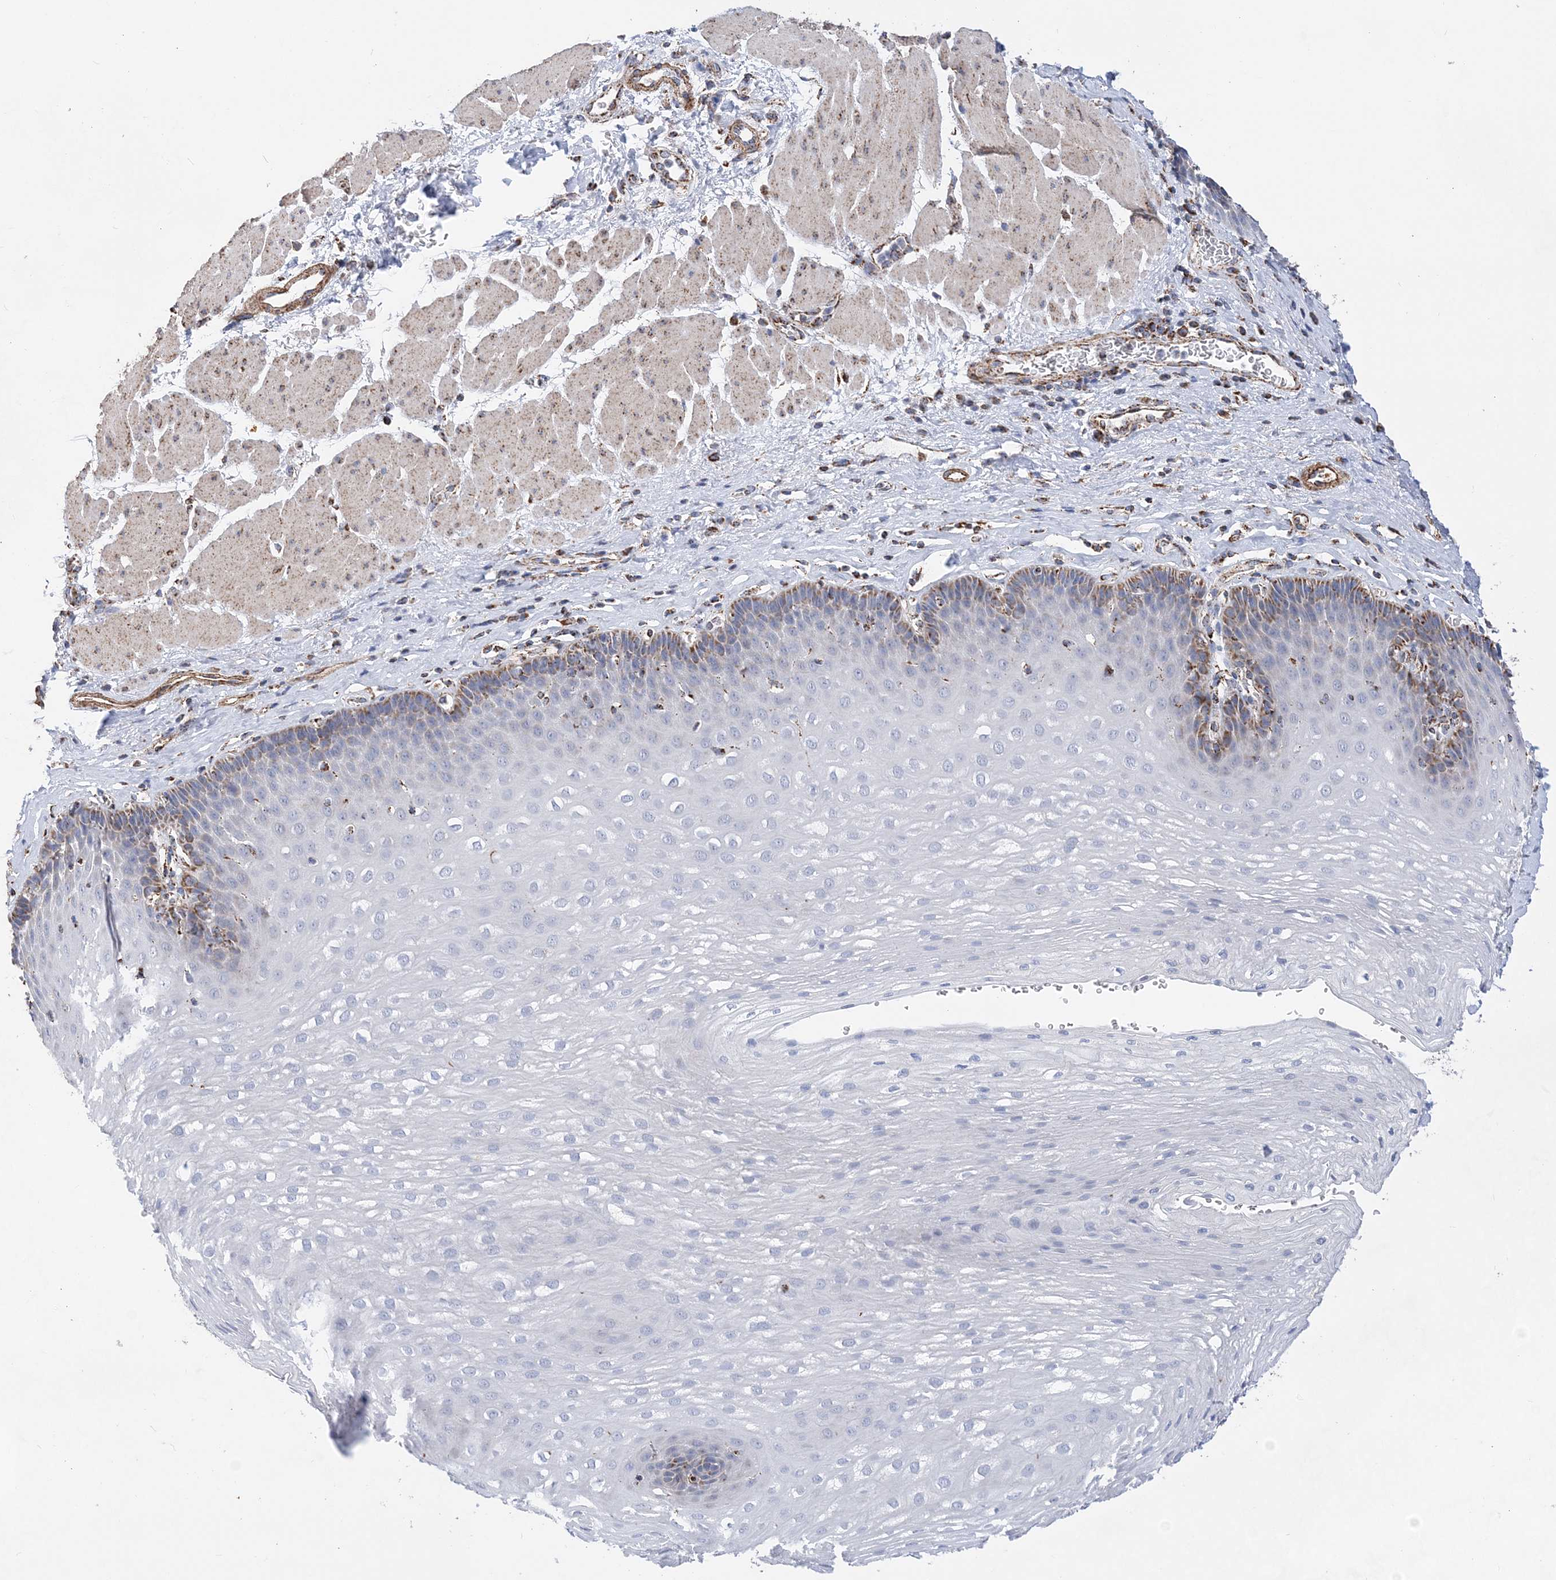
{"staining": {"intensity": "moderate", "quantity": "<25%", "location": "cytoplasmic/membranous"}, "tissue": "esophagus", "cell_type": "Squamous epithelial cells", "image_type": "normal", "snomed": [{"axis": "morphology", "description": "Normal tissue, NOS"}, {"axis": "topography", "description": "Esophagus"}], "caption": "This micrograph displays unremarkable esophagus stained with immunohistochemistry to label a protein in brown. The cytoplasmic/membranous of squamous epithelial cells show moderate positivity for the protein. Nuclei are counter-stained blue.", "gene": "ACOT9", "patient": {"sex": "female", "age": 66}}